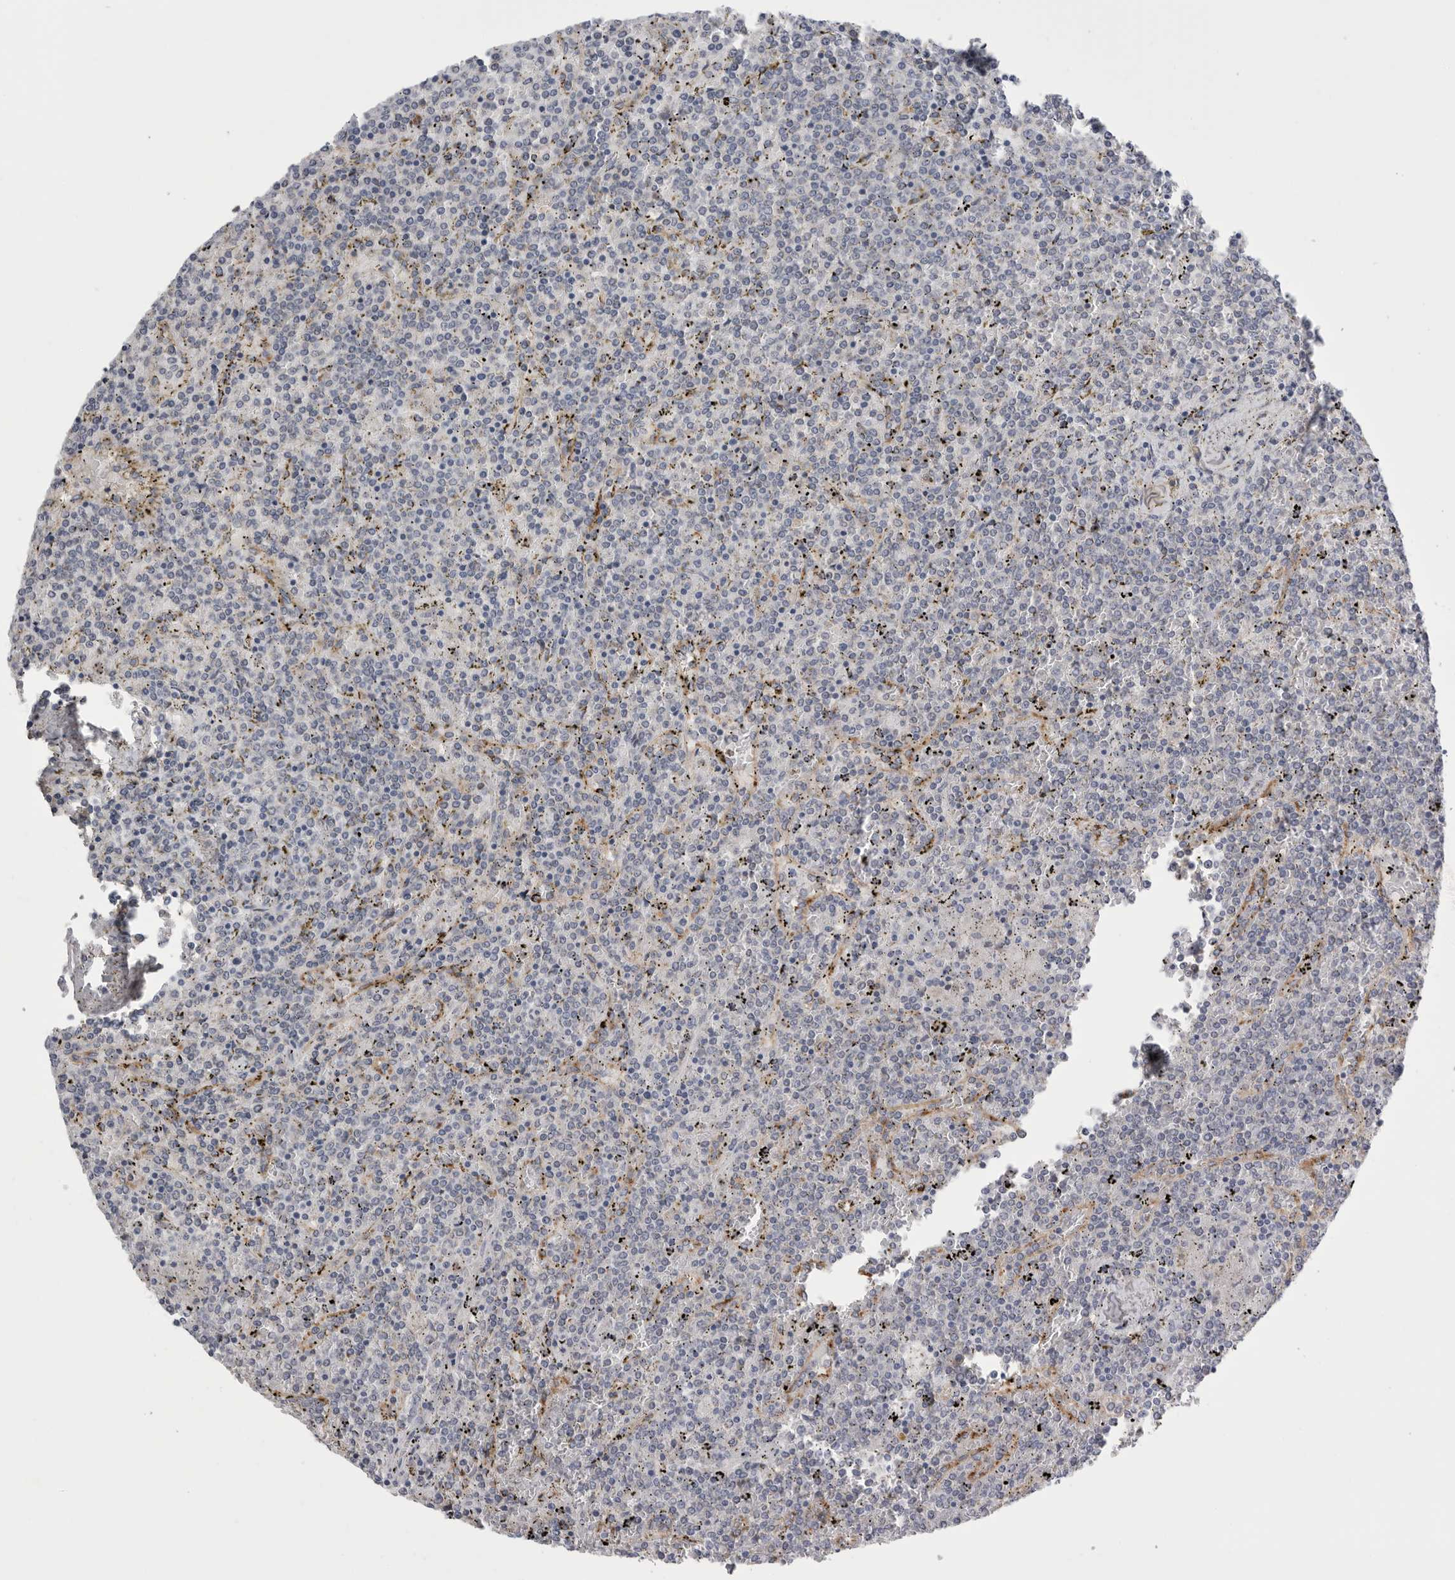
{"staining": {"intensity": "negative", "quantity": "none", "location": "none"}, "tissue": "lymphoma", "cell_type": "Tumor cells", "image_type": "cancer", "snomed": [{"axis": "morphology", "description": "Malignant lymphoma, non-Hodgkin's type, Low grade"}, {"axis": "topography", "description": "Spleen"}], "caption": "A micrograph of human lymphoma is negative for staining in tumor cells.", "gene": "CCDC126", "patient": {"sex": "female", "age": 19}}